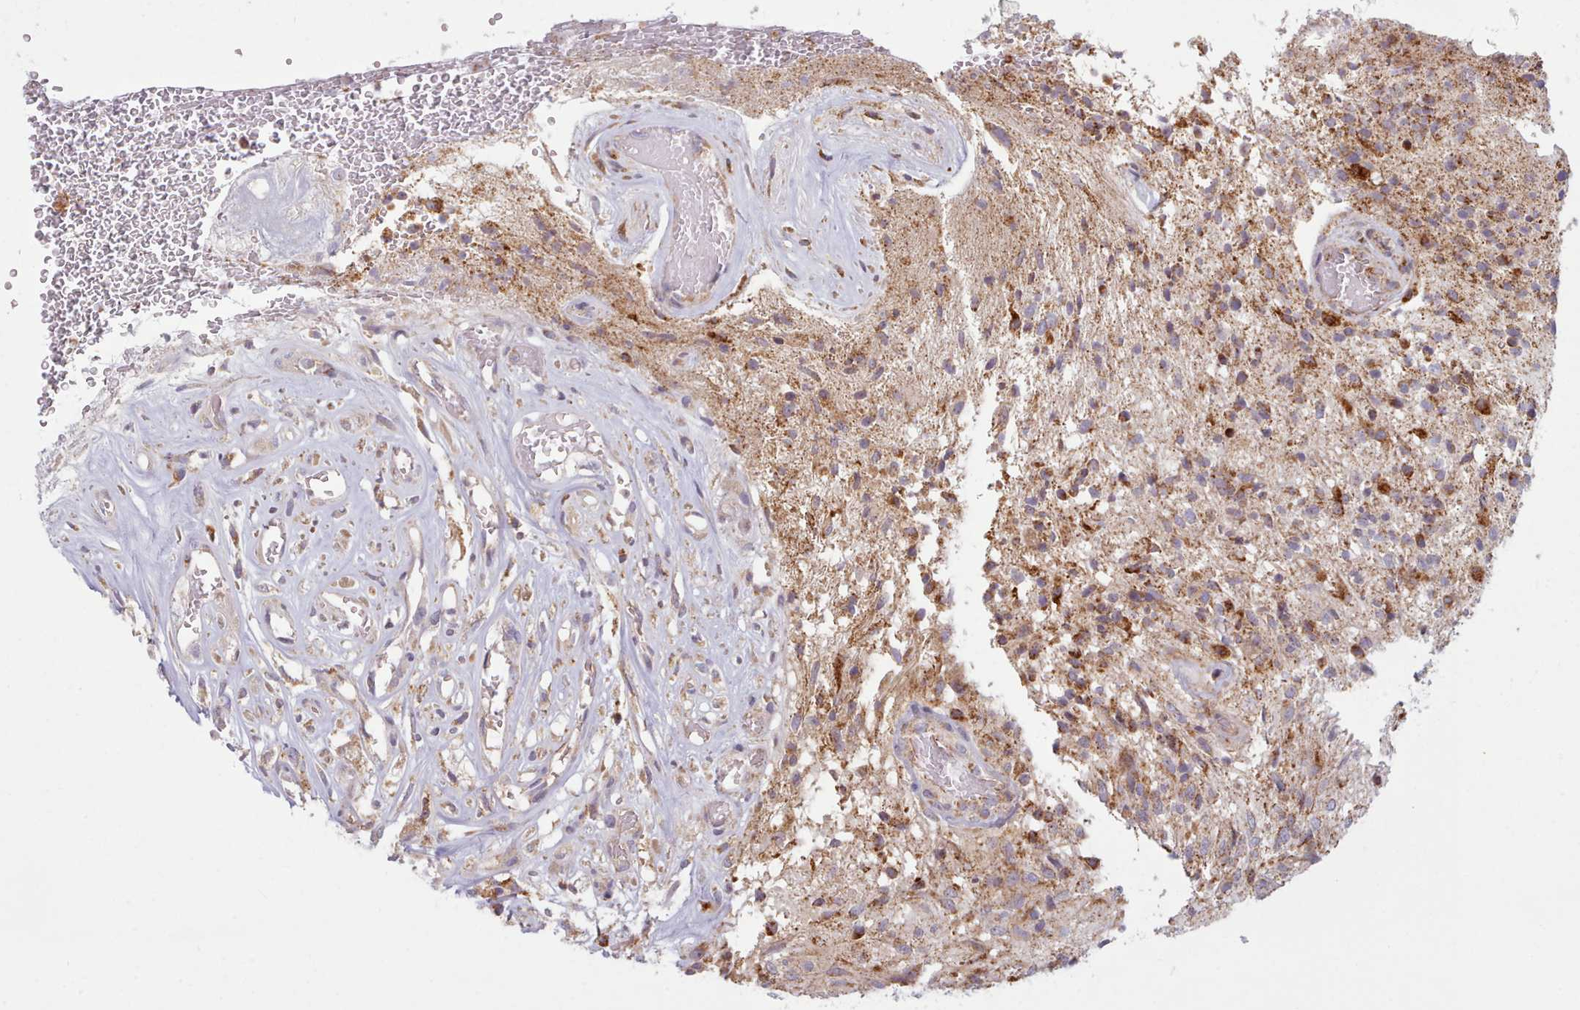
{"staining": {"intensity": "moderate", "quantity": ">75%", "location": "cytoplasmic/membranous"}, "tissue": "glioma", "cell_type": "Tumor cells", "image_type": "cancer", "snomed": [{"axis": "morphology", "description": "Glioma, malignant, High grade"}, {"axis": "topography", "description": "Brain"}], "caption": "Human glioma stained for a protein (brown) shows moderate cytoplasmic/membranous positive expression in about >75% of tumor cells.", "gene": "CRYBG1", "patient": {"sex": "male", "age": 56}}